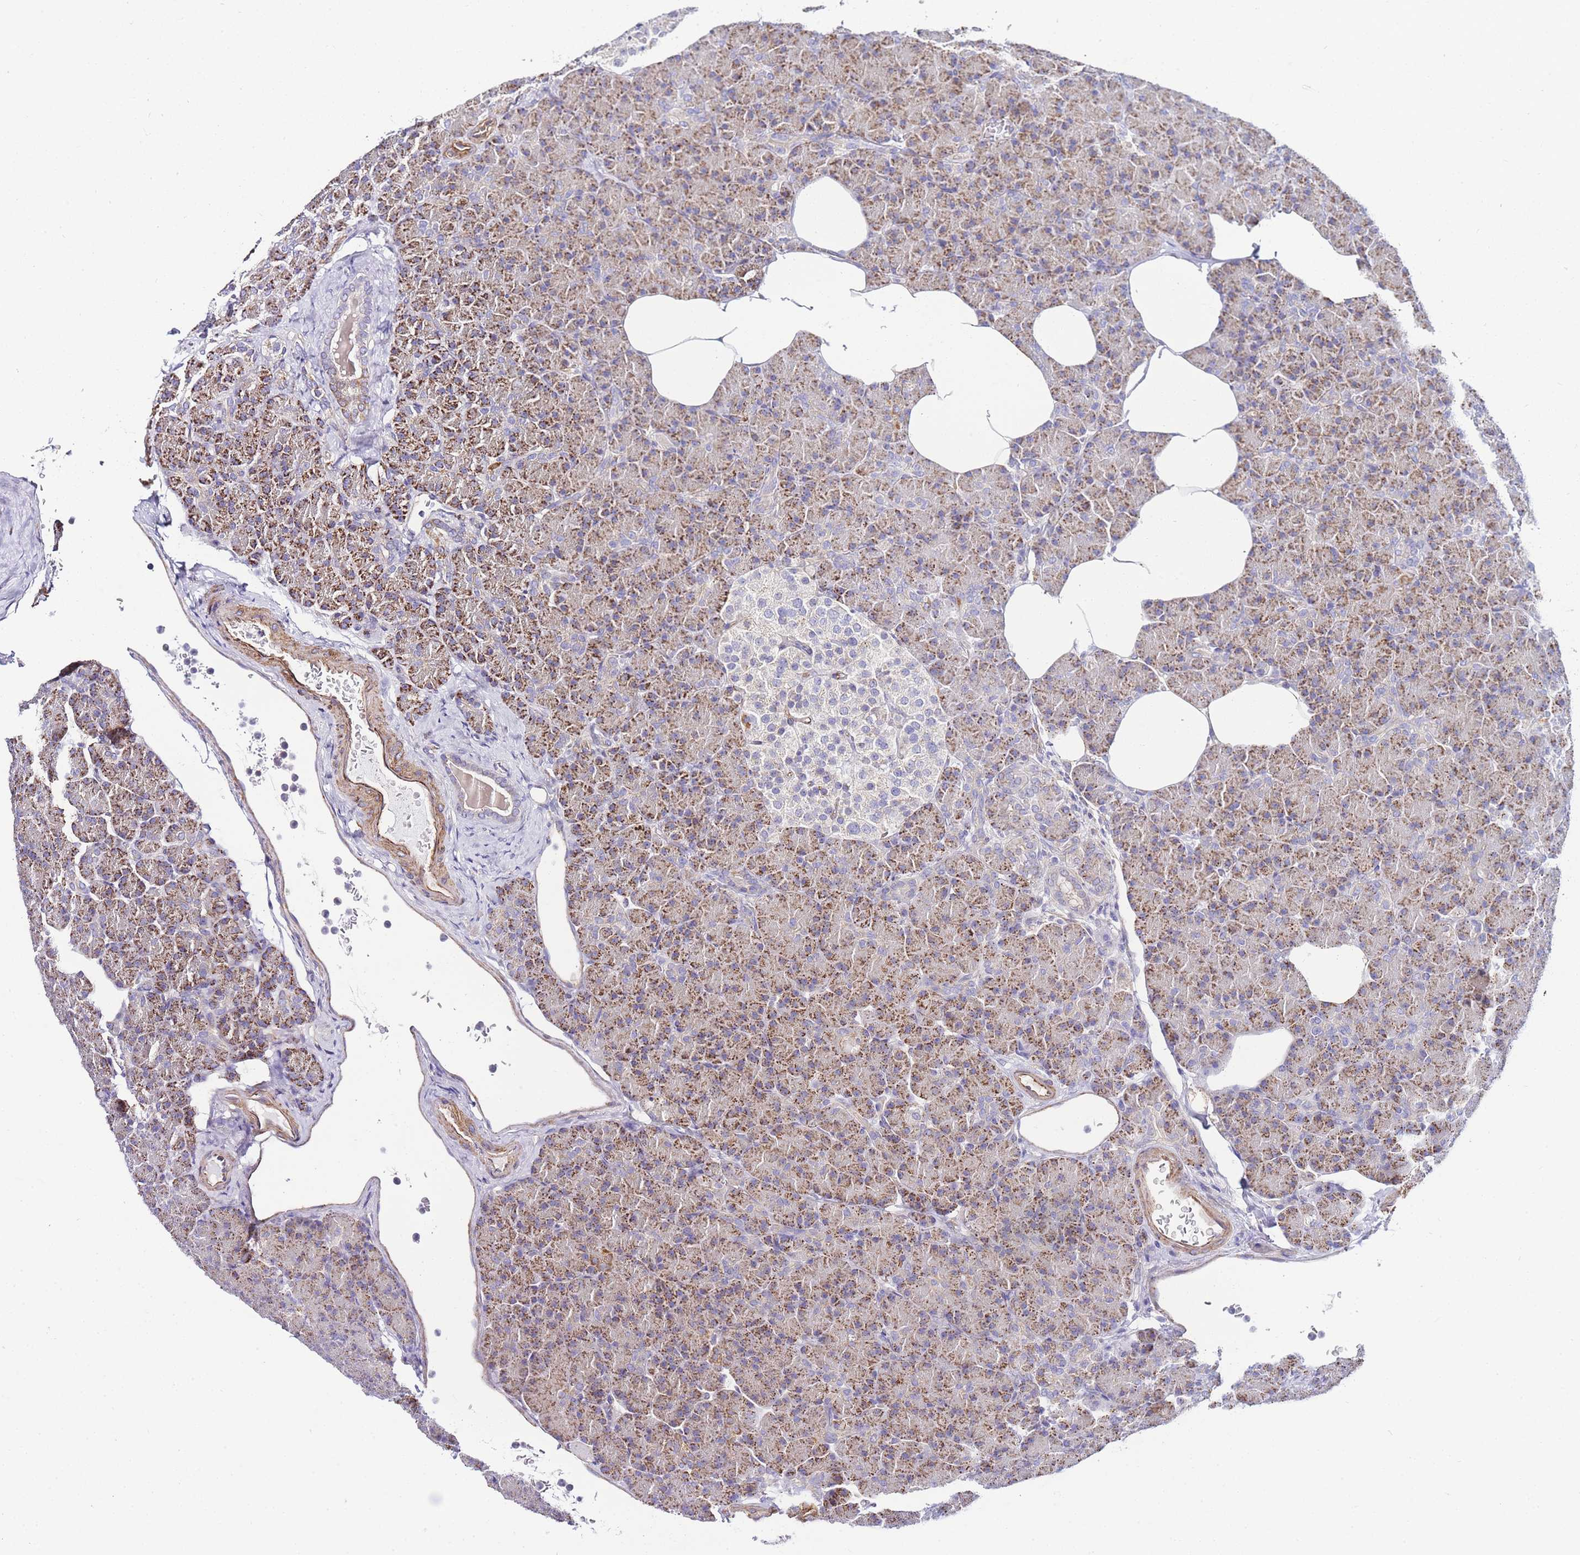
{"staining": {"intensity": "moderate", "quantity": ">75%", "location": "cytoplasmic/membranous"}, "tissue": "pancreas", "cell_type": "Exocrine glandular cells", "image_type": "normal", "snomed": [{"axis": "morphology", "description": "Normal tissue, NOS"}, {"axis": "topography", "description": "Pancreas"}], "caption": "A medium amount of moderate cytoplasmic/membranous positivity is appreciated in approximately >75% of exocrine glandular cells in unremarkable pancreas. (Stains: DAB (3,3'-diaminobenzidine) in brown, nuclei in blue, Microscopy: brightfield microscopy at high magnification).", "gene": "PDCD7", "patient": {"sex": "female", "age": 43}}